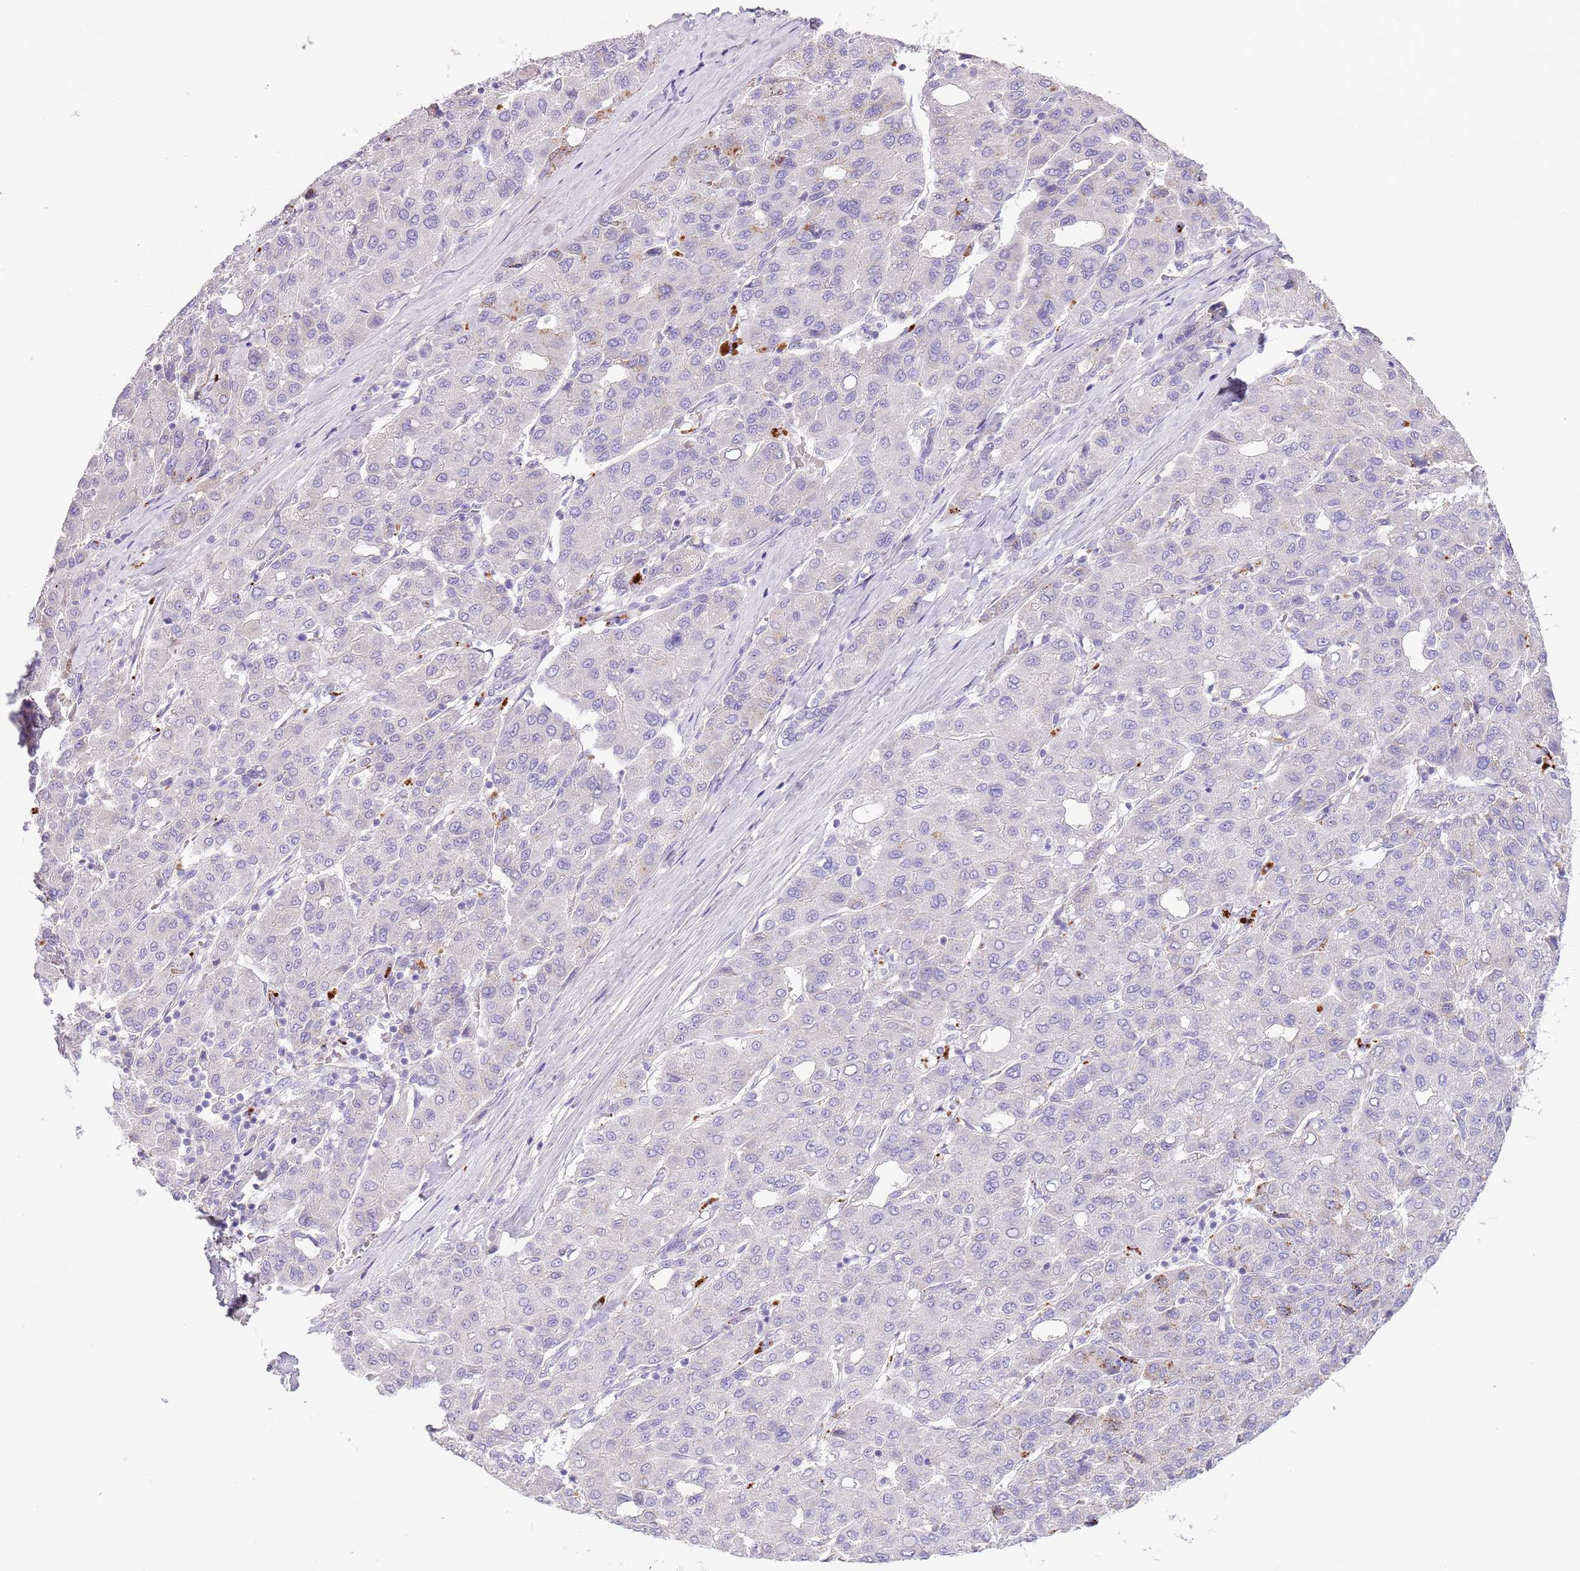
{"staining": {"intensity": "negative", "quantity": "none", "location": "none"}, "tissue": "liver cancer", "cell_type": "Tumor cells", "image_type": "cancer", "snomed": [{"axis": "morphology", "description": "Carcinoma, Hepatocellular, NOS"}, {"axis": "topography", "description": "Liver"}], "caption": "This is an IHC histopathology image of human liver cancer (hepatocellular carcinoma). There is no staining in tumor cells.", "gene": "ABHD17A", "patient": {"sex": "male", "age": 65}}